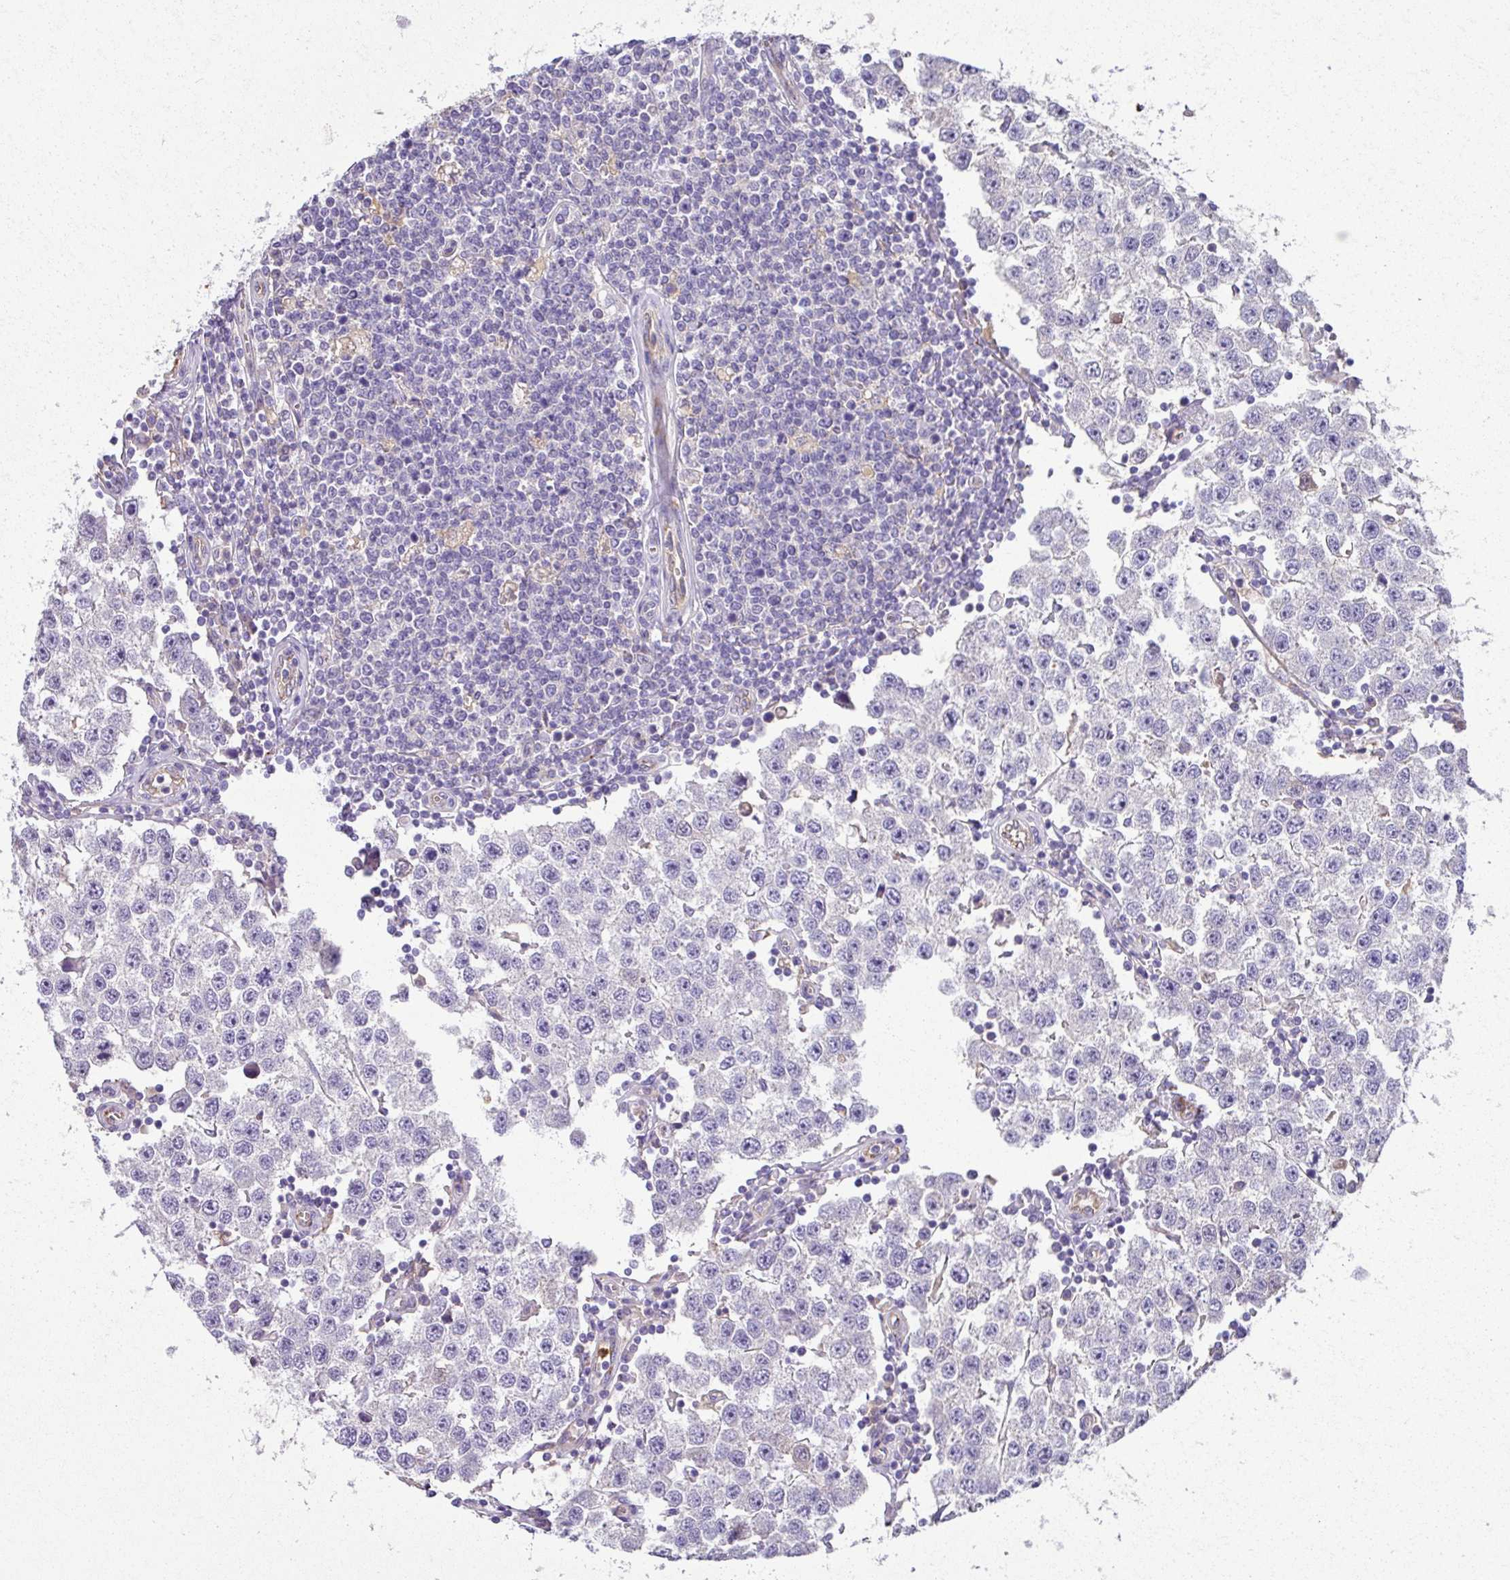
{"staining": {"intensity": "negative", "quantity": "none", "location": "none"}, "tissue": "testis cancer", "cell_type": "Tumor cells", "image_type": "cancer", "snomed": [{"axis": "morphology", "description": "Seminoma, NOS"}, {"axis": "topography", "description": "Testis"}], "caption": "The image reveals no significant staining in tumor cells of testis cancer (seminoma).", "gene": "CRISP3", "patient": {"sex": "male", "age": 34}}